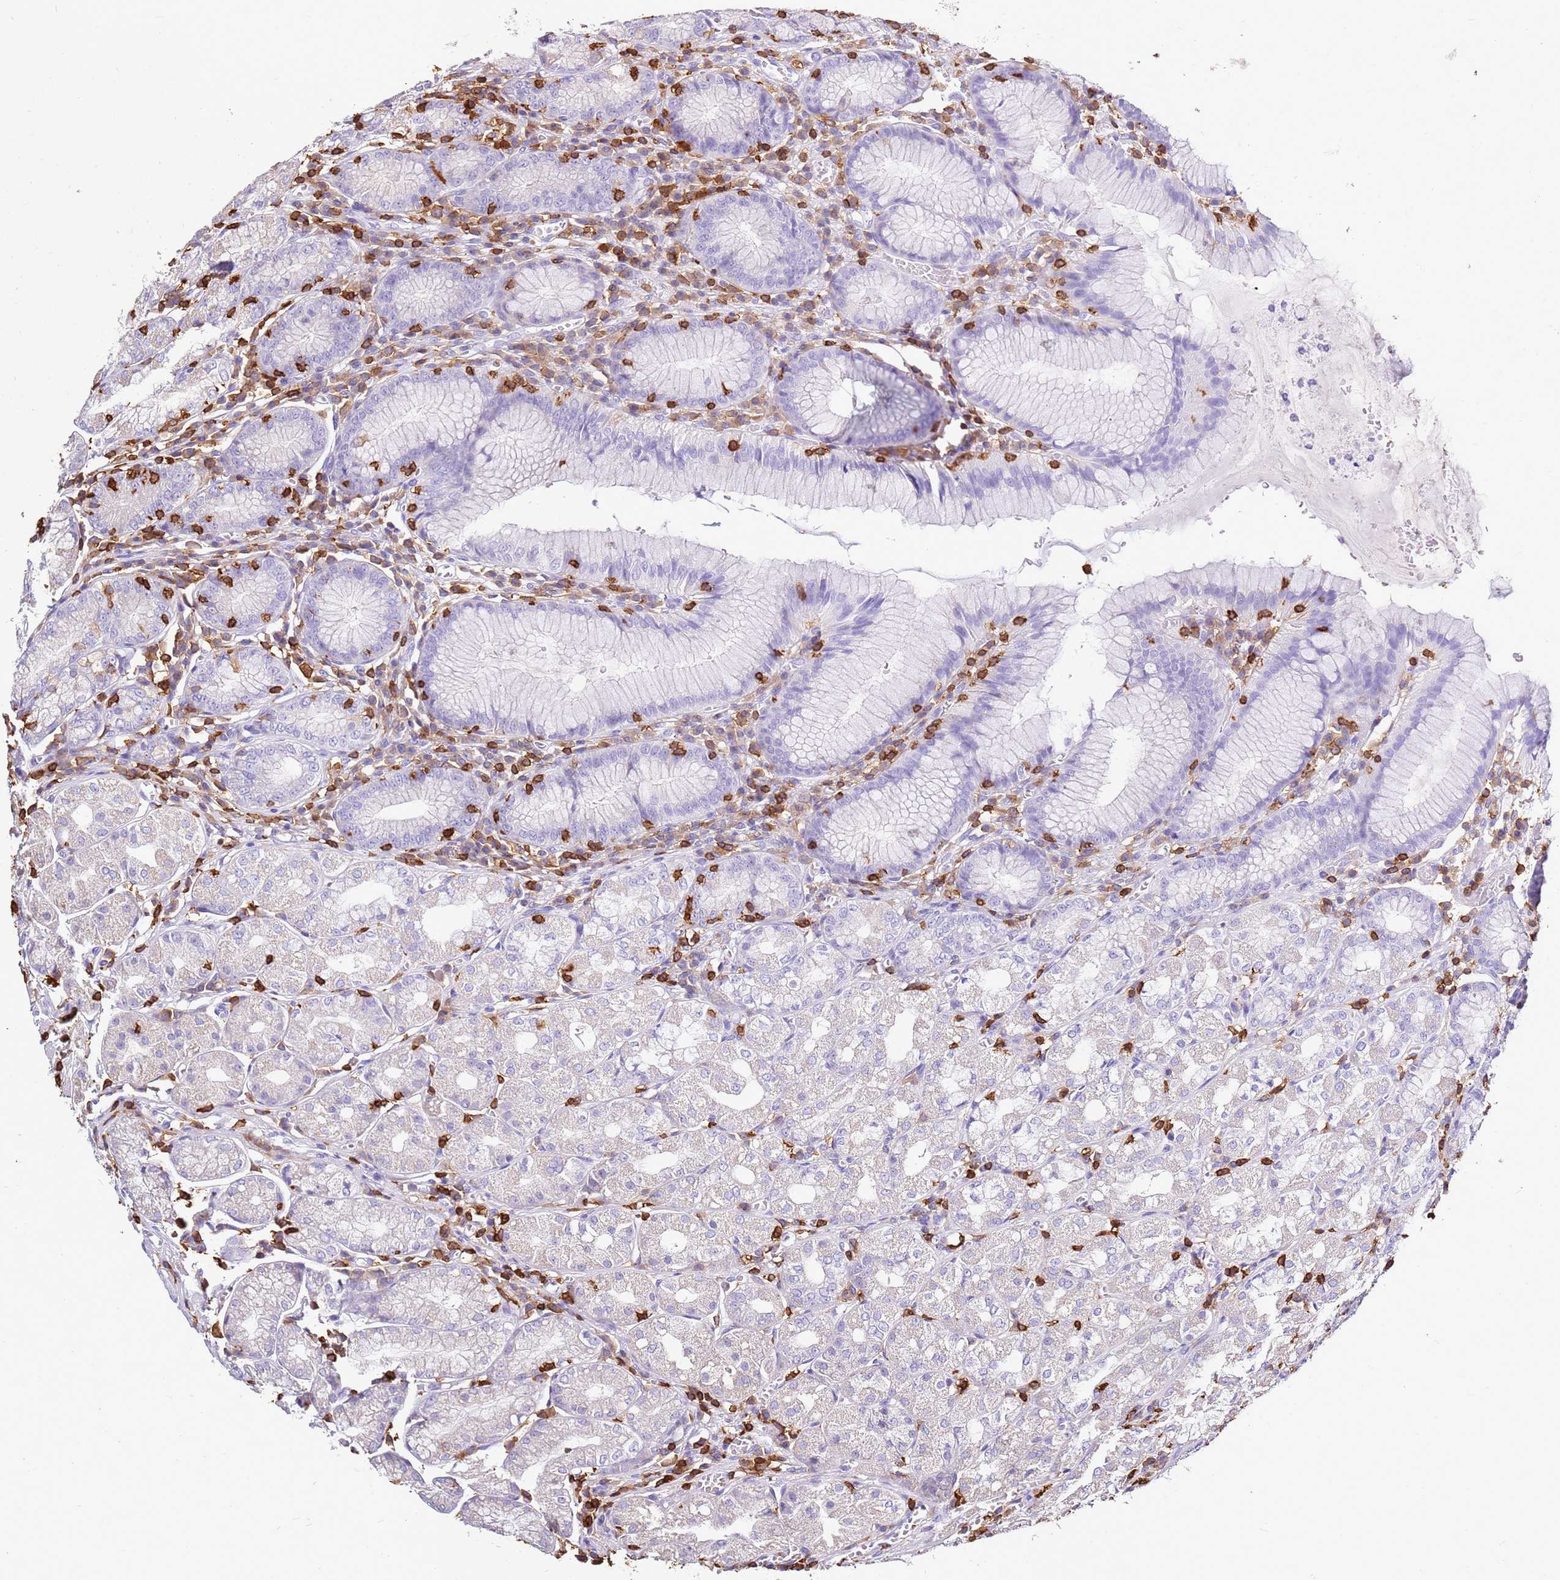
{"staining": {"intensity": "negative", "quantity": "none", "location": "none"}, "tissue": "stomach", "cell_type": "Glandular cells", "image_type": "normal", "snomed": [{"axis": "morphology", "description": "Normal tissue, NOS"}, {"axis": "topography", "description": "Stomach"}], "caption": "Immunohistochemical staining of unremarkable human stomach demonstrates no significant staining in glandular cells.", "gene": "CORO1A", "patient": {"sex": "male", "age": 55}}